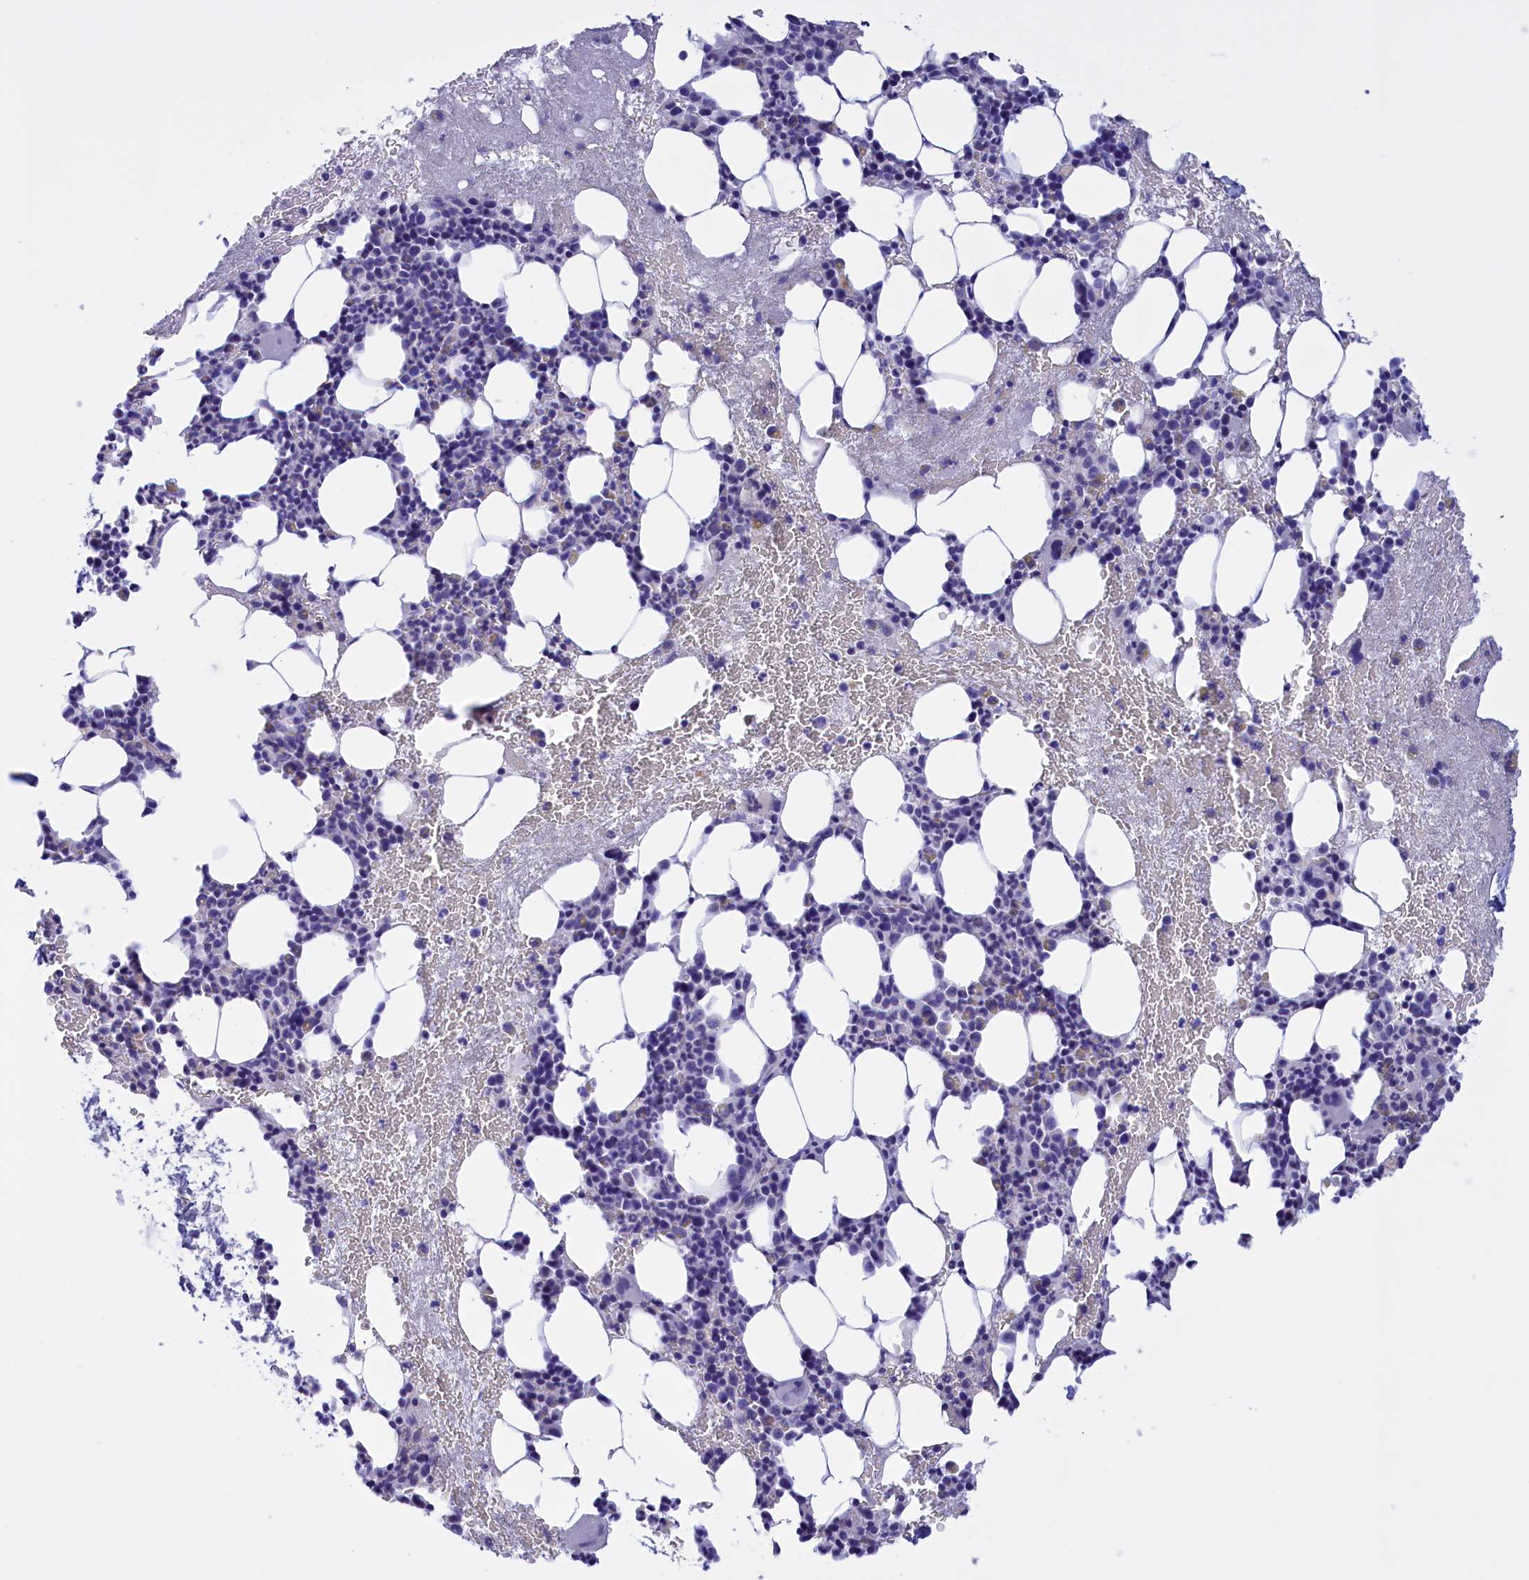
{"staining": {"intensity": "negative", "quantity": "none", "location": "none"}, "tissue": "bone marrow", "cell_type": "Hematopoietic cells", "image_type": "normal", "snomed": [{"axis": "morphology", "description": "Normal tissue, NOS"}, {"axis": "topography", "description": "Bone marrow"}], "caption": "IHC histopathology image of benign bone marrow stained for a protein (brown), which demonstrates no expression in hematopoietic cells. Nuclei are stained in blue.", "gene": "PROK2", "patient": {"sex": "female", "age": 37}}